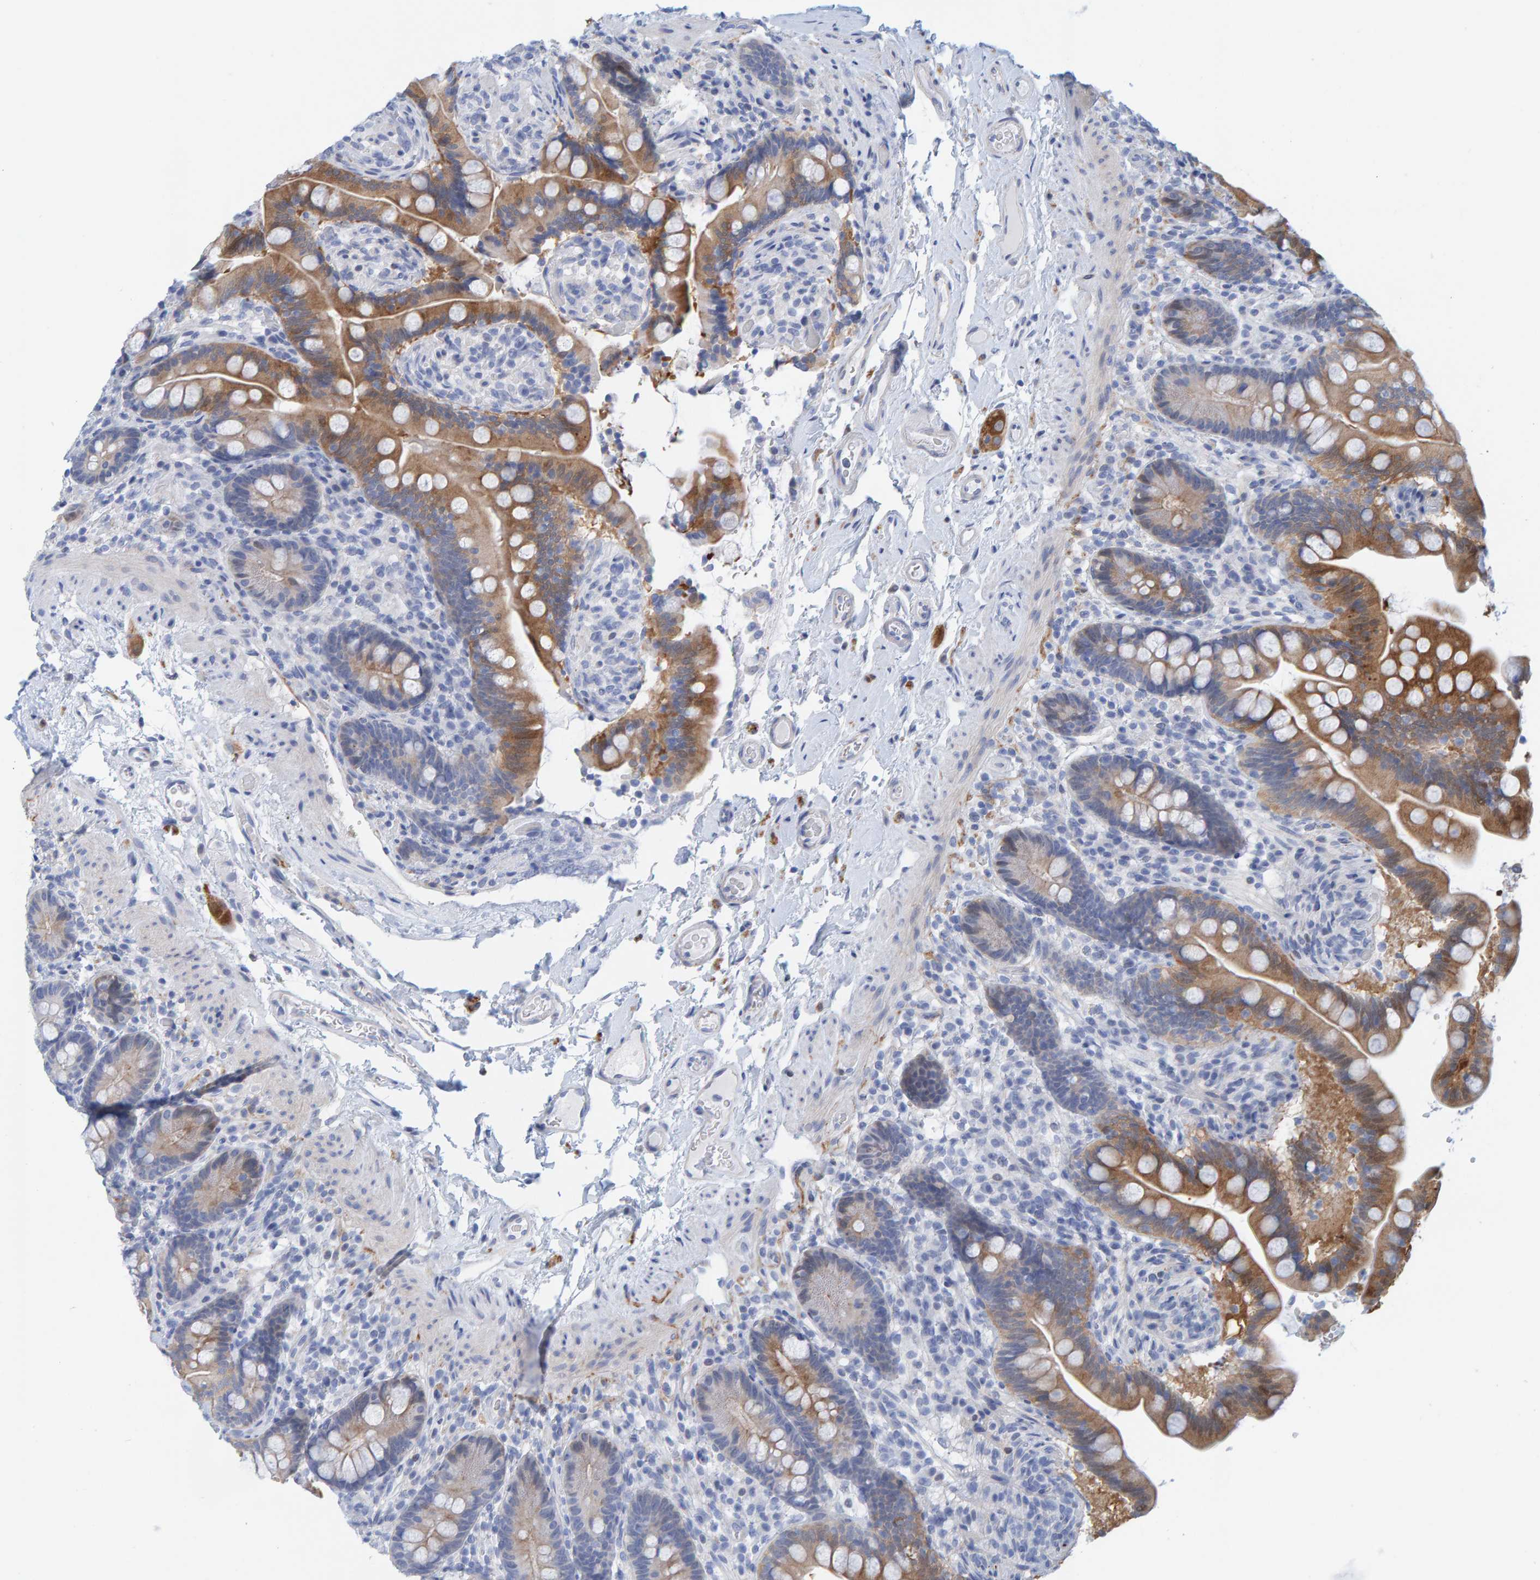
{"staining": {"intensity": "negative", "quantity": "none", "location": "none"}, "tissue": "colon", "cell_type": "Endothelial cells", "image_type": "normal", "snomed": [{"axis": "morphology", "description": "Normal tissue, NOS"}, {"axis": "topography", "description": "Smooth muscle"}, {"axis": "topography", "description": "Colon"}], "caption": "Unremarkable colon was stained to show a protein in brown. There is no significant expression in endothelial cells. (Brightfield microscopy of DAB (3,3'-diaminobenzidine) immunohistochemistry at high magnification).", "gene": "KLHL11", "patient": {"sex": "male", "age": 73}}